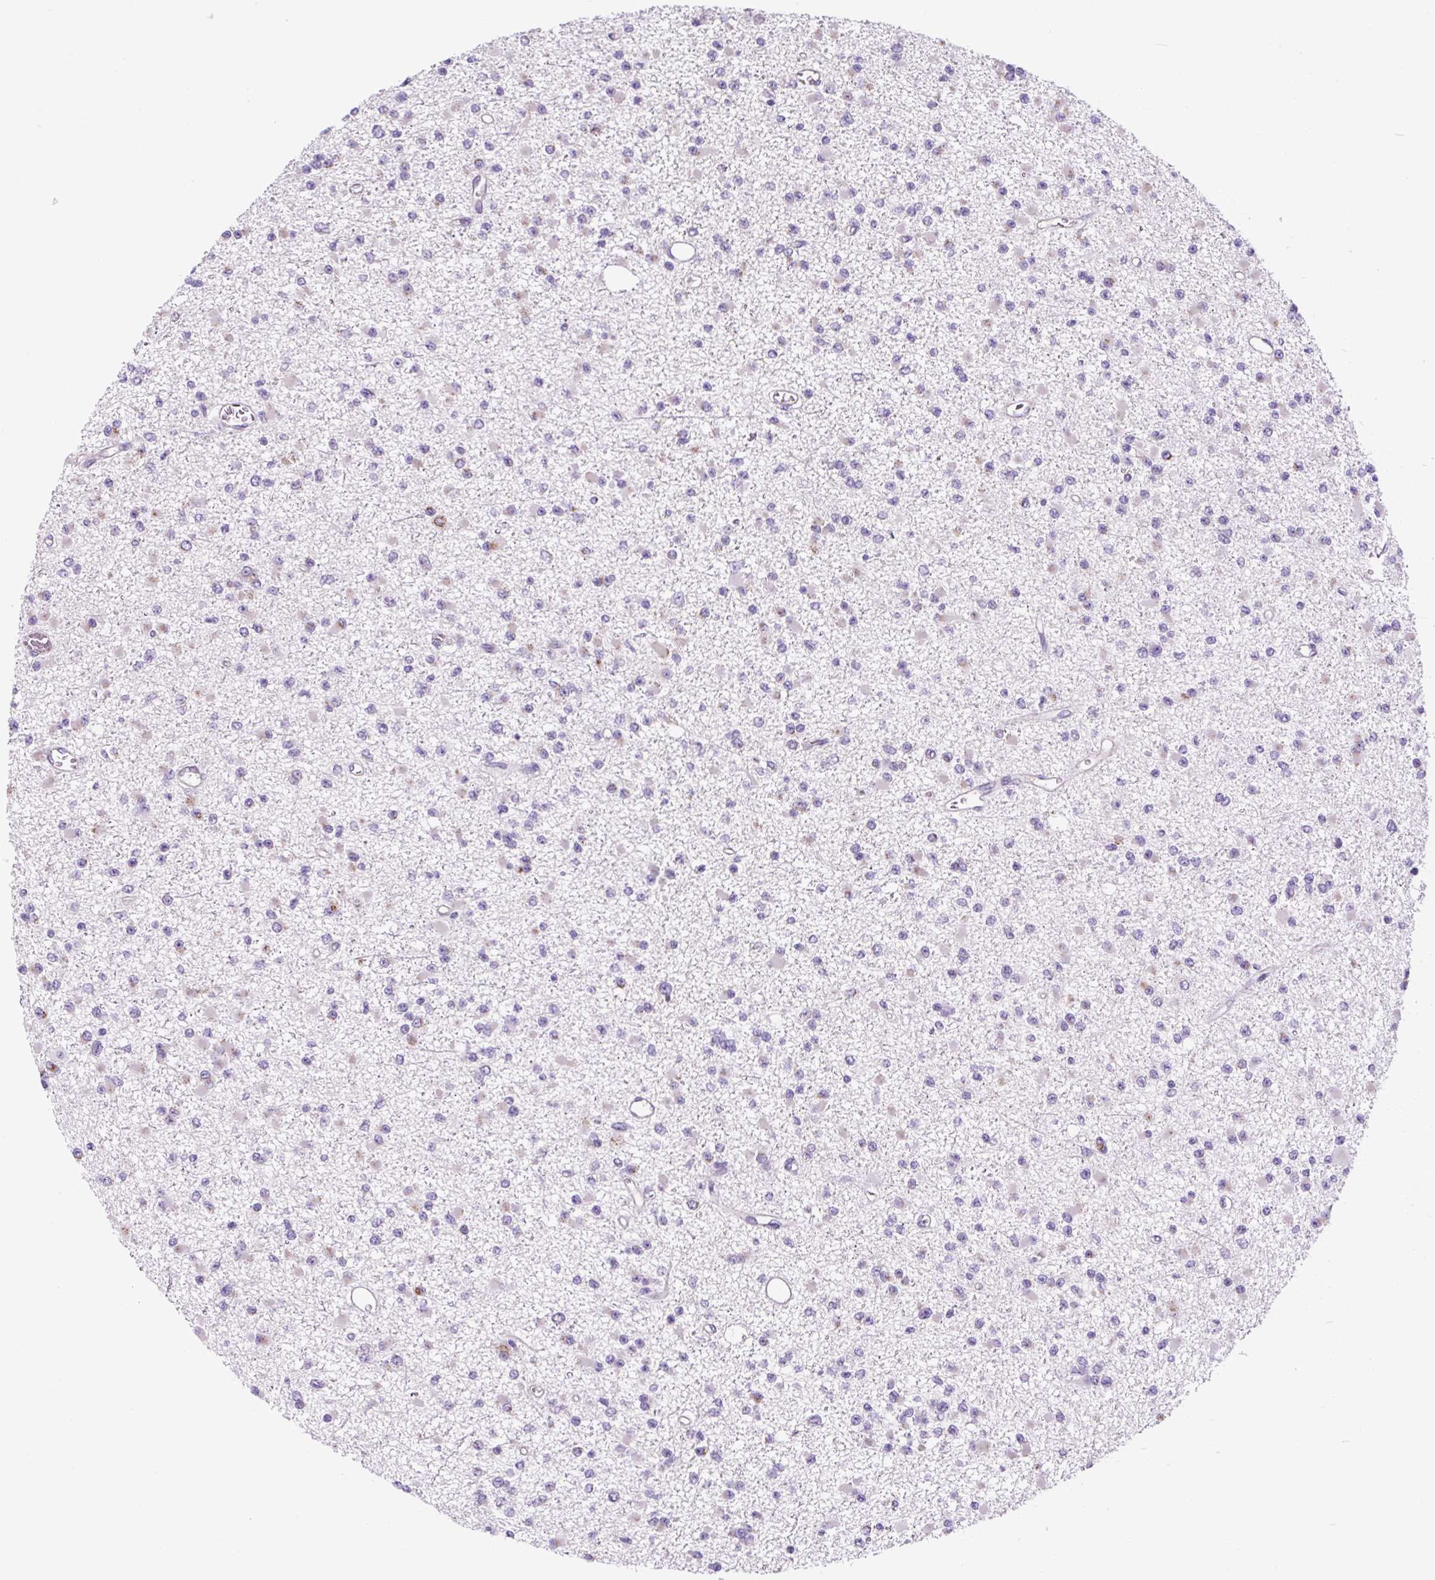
{"staining": {"intensity": "negative", "quantity": "none", "location": "none"}, "tissue": "glioma", "cell_type": "Tumor cells", "image_type": "cancer", "snomed": [{"axis": "morphology", "description": "Glioma, malignant, Low grade"}, {"axis": "topography", "description": "Brain"}], "caption": "Tumor cells show no significant protein expression in glioma. (DAB immunohistochemistry (IHC), high magnification).", "gene": "GORASP1", "patient": {"sex": "female", "age": 22}}